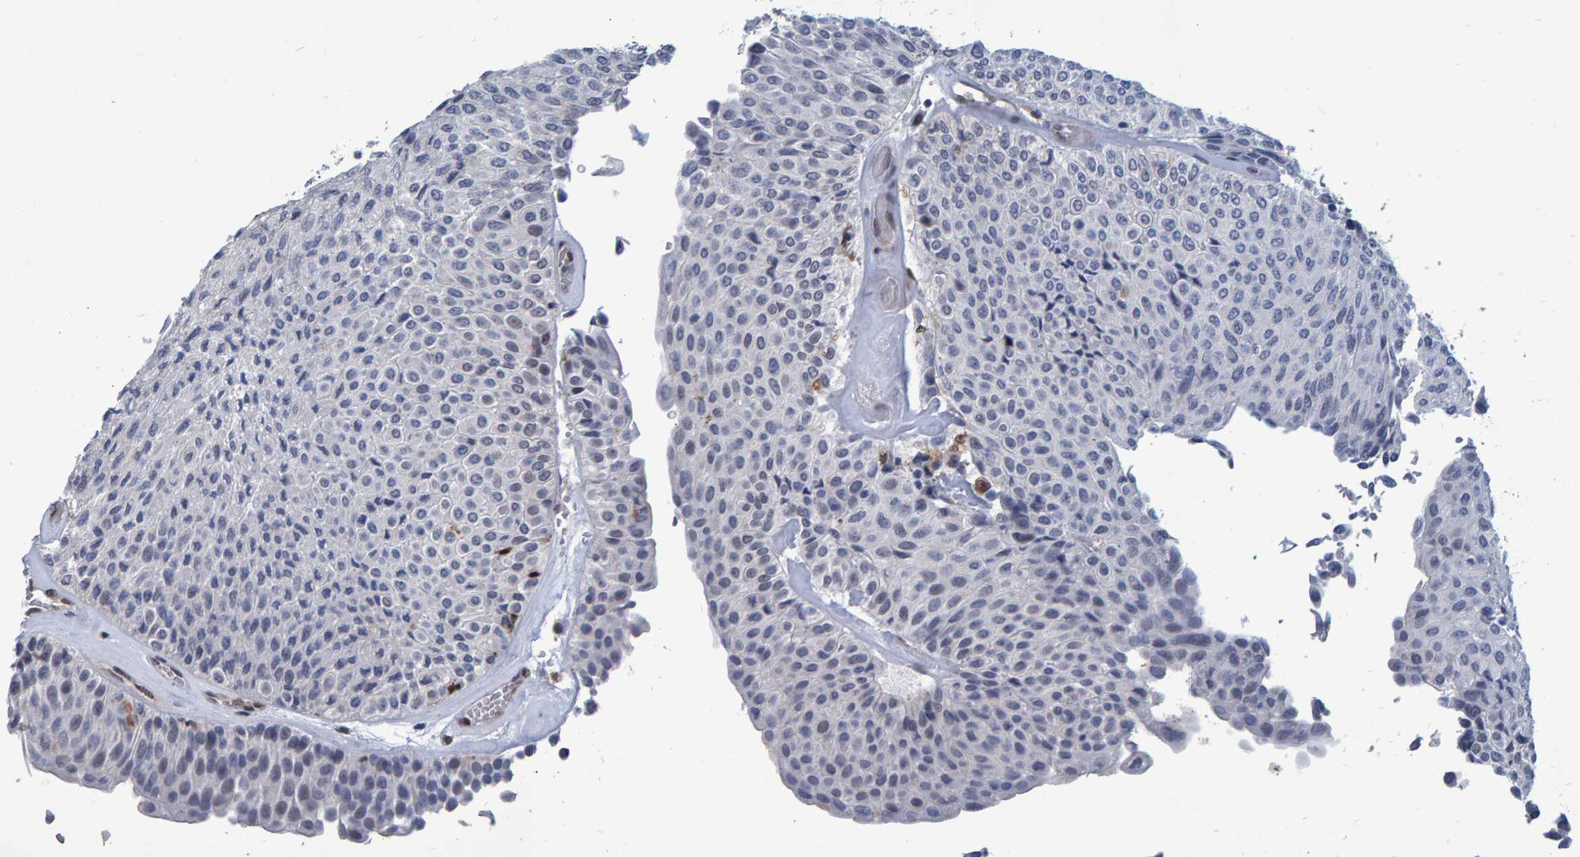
{"staining": {"intensity": "negative", "quantity": "none", "location": "none"}, "tissue": "urothelial cancer", "cell_type": "Tumor cells", "image_type": "cancer", "snomed": [{"axis": "morphology", "description": "Urothelial carcinoma, Low grade"}, {"axis": "topography", "description": "Urinary bladder"}], "caption": "Urothelial cancer was stained to show a protein in brown. There is no significant staining in tumor cells.", "gene": "QKI", "patient": {"sex": "male", "age": 78}}